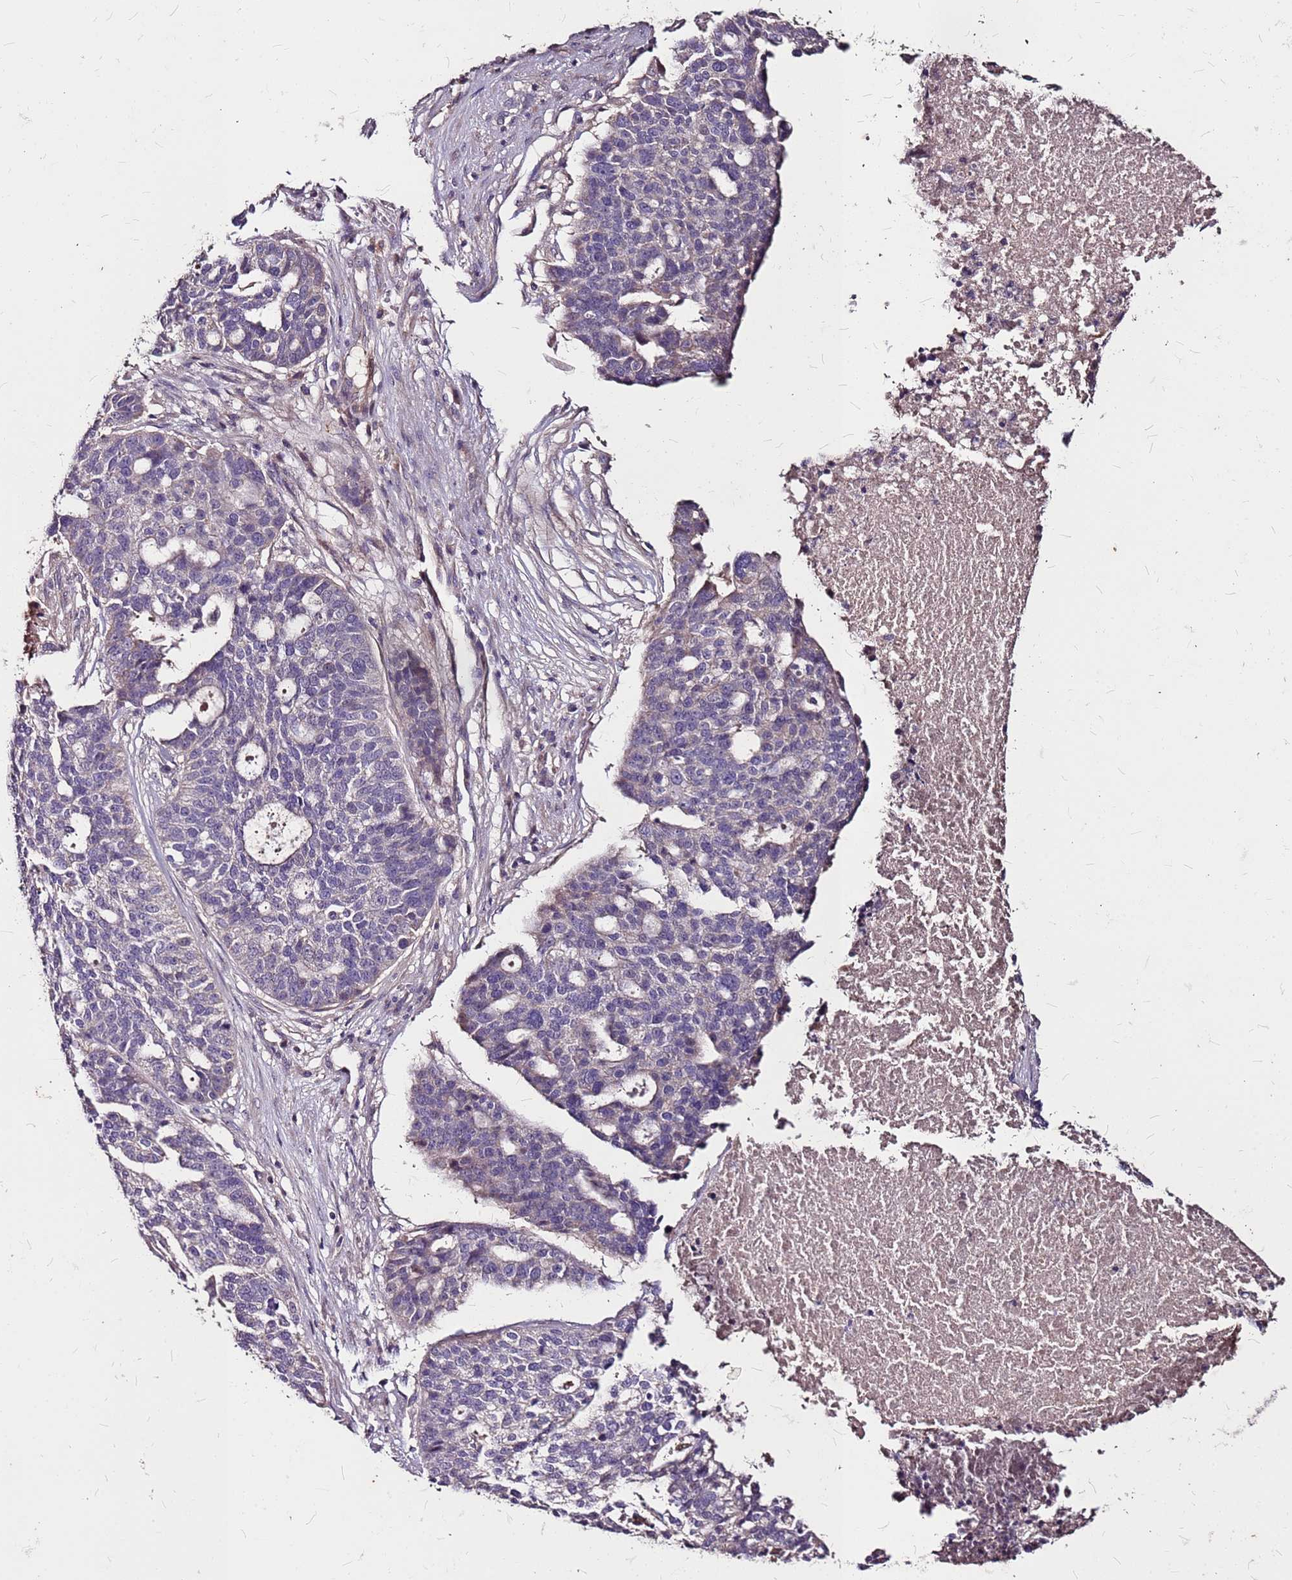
{"staining": {"intensity": "negative", "quantity": "none", "location": "none"}, "tissue": "ovarian cancer", "cell_type": "Tumor cells", "image_type": "cancer", "snomed": [{"axis": "morphology", "description": "Cystadenocarcinoma, serous, NOS"}, {"axis": "topography", "description": "Ovary"}], "caption": "Ovarian serous cystadenocarcinoma was stained to show a protein in brown. There is no significant positivity in tumor cells.", "gene": "DCDC2C", "patient": {"sex": "female", "age": 59}}